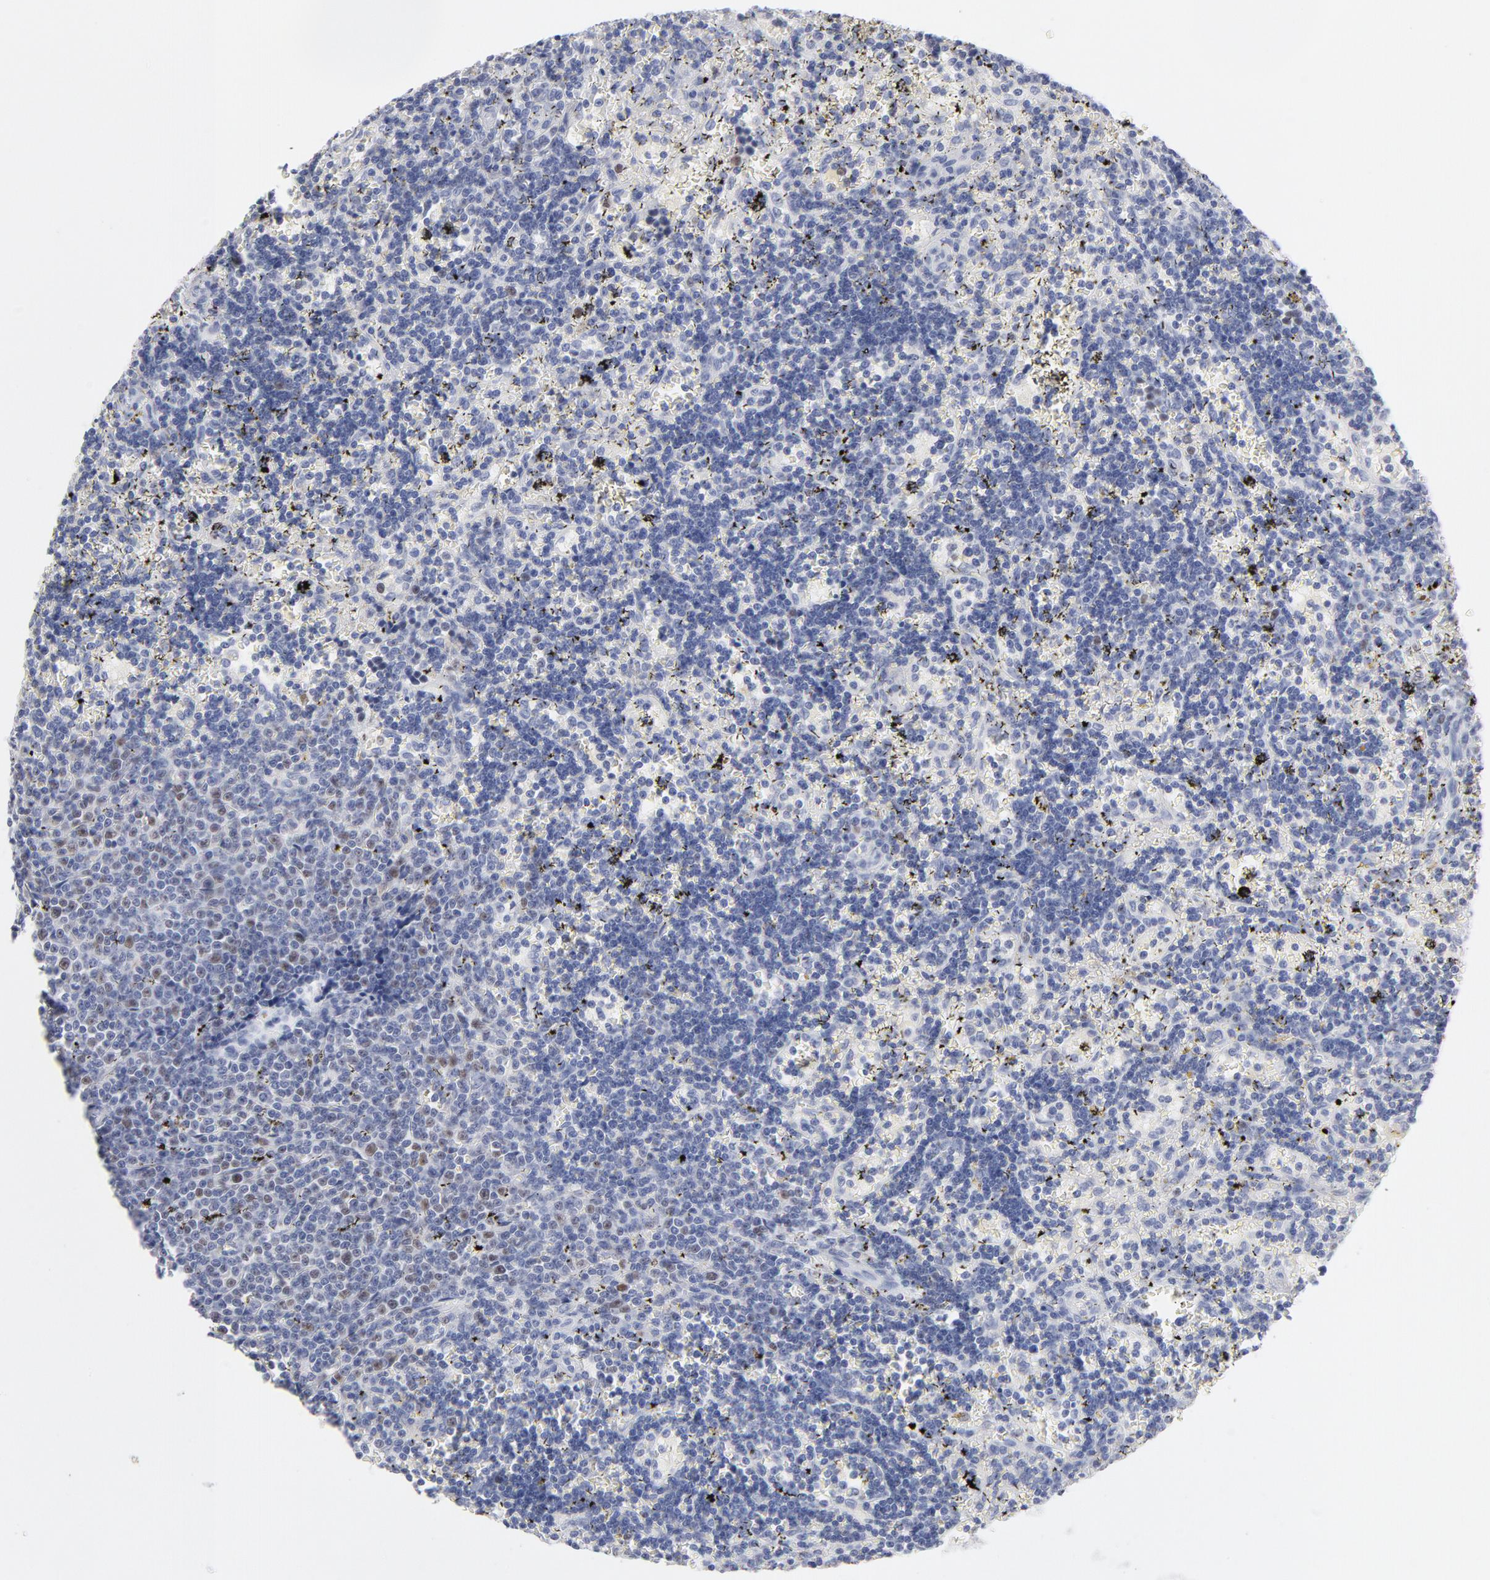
{"staining": {"intensity": "moderate", "quantity": "<25%", "location": "nuclear"}, "tissue": "lymphoma", "cell_type": "Tumor cells", "image_type": "cancer", "snomed": [{"axis": "morphology", "description": "Malignant lymphoma, non-Hodgkin's type, Low grade"}, {"axis": "topography", "description": "Spleen"}], "caption": "Immunohistochemistry histopathology image of neoplastic tissue: human lymphoma stained using immunohistochemistry displays low levels of moderate protein expression localized specifically in the nuclear of tumor cells, appearing as a nuclear brown color.", "gene": "MCM7", "patient": {"sex": "male", "age": 60}}